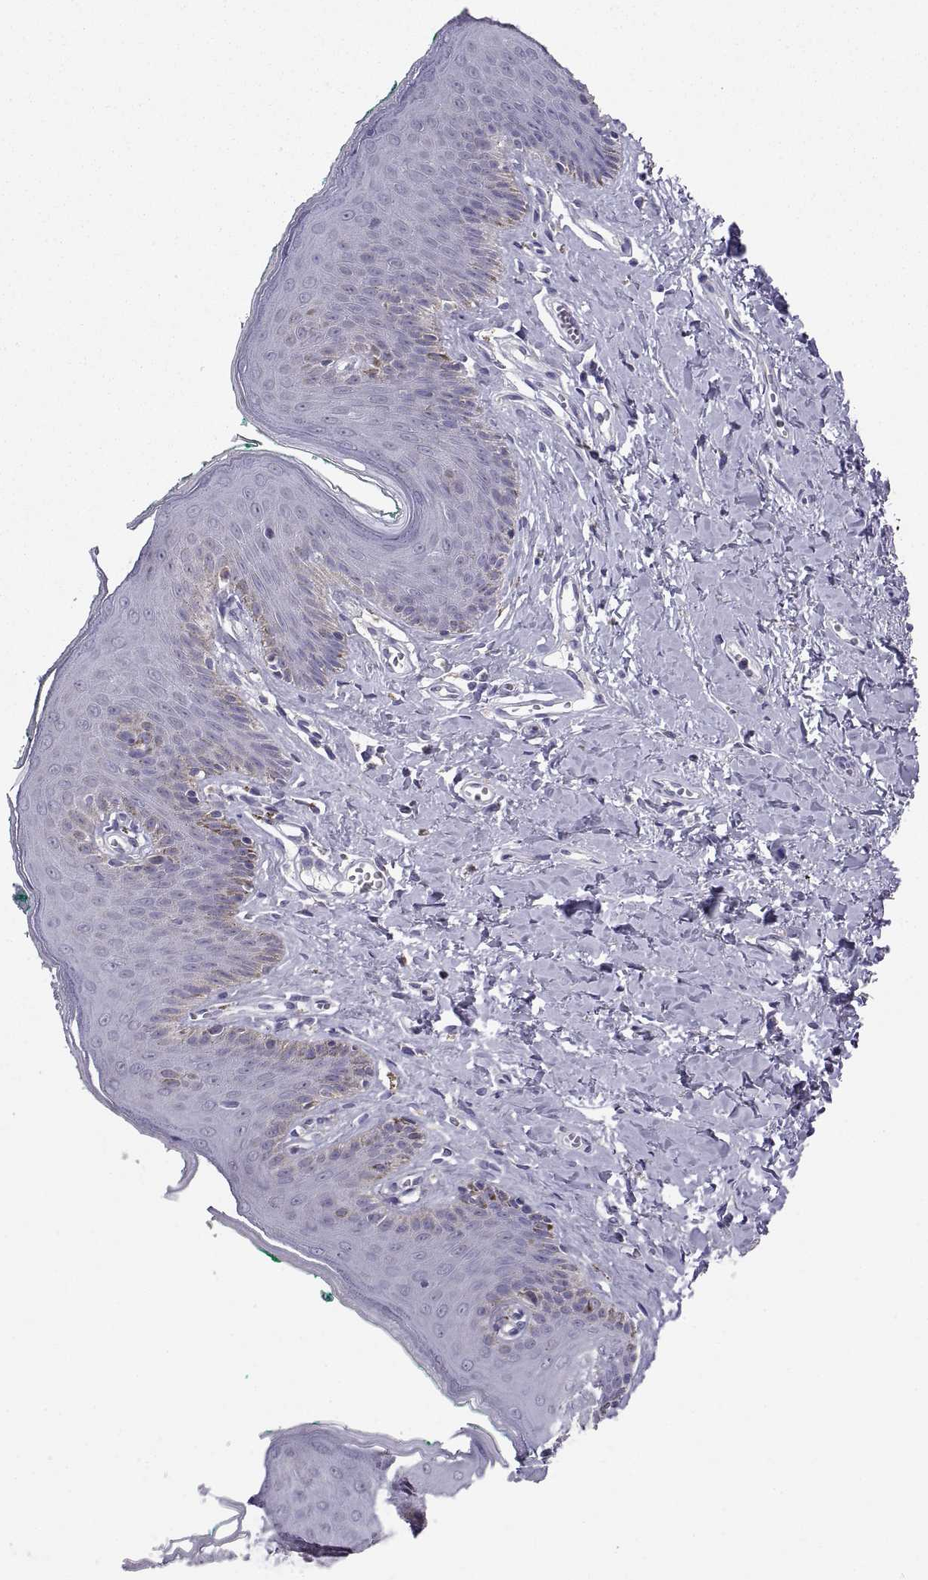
{"staining": {"intensity": "weak", "quantity": "<25%", "location": "cytoplasmic/membranous"}, "tissue": "skin", "cell_type": "Epidermal cells", "image_type": "normal", "snomed": [{"axis": "morphology", "description": "Normal tissue, NOS"}, {"axis": "topography", "description": "Vulva"}], "caption": "This micrograph is of unremarkable skin stained with IHC to label a protein in brown with the nuclei are counter-stained blue. There is no staining in epidermal cells.", "gene": "TNNC1", "patient": {"sex": "female", "age": 66}}